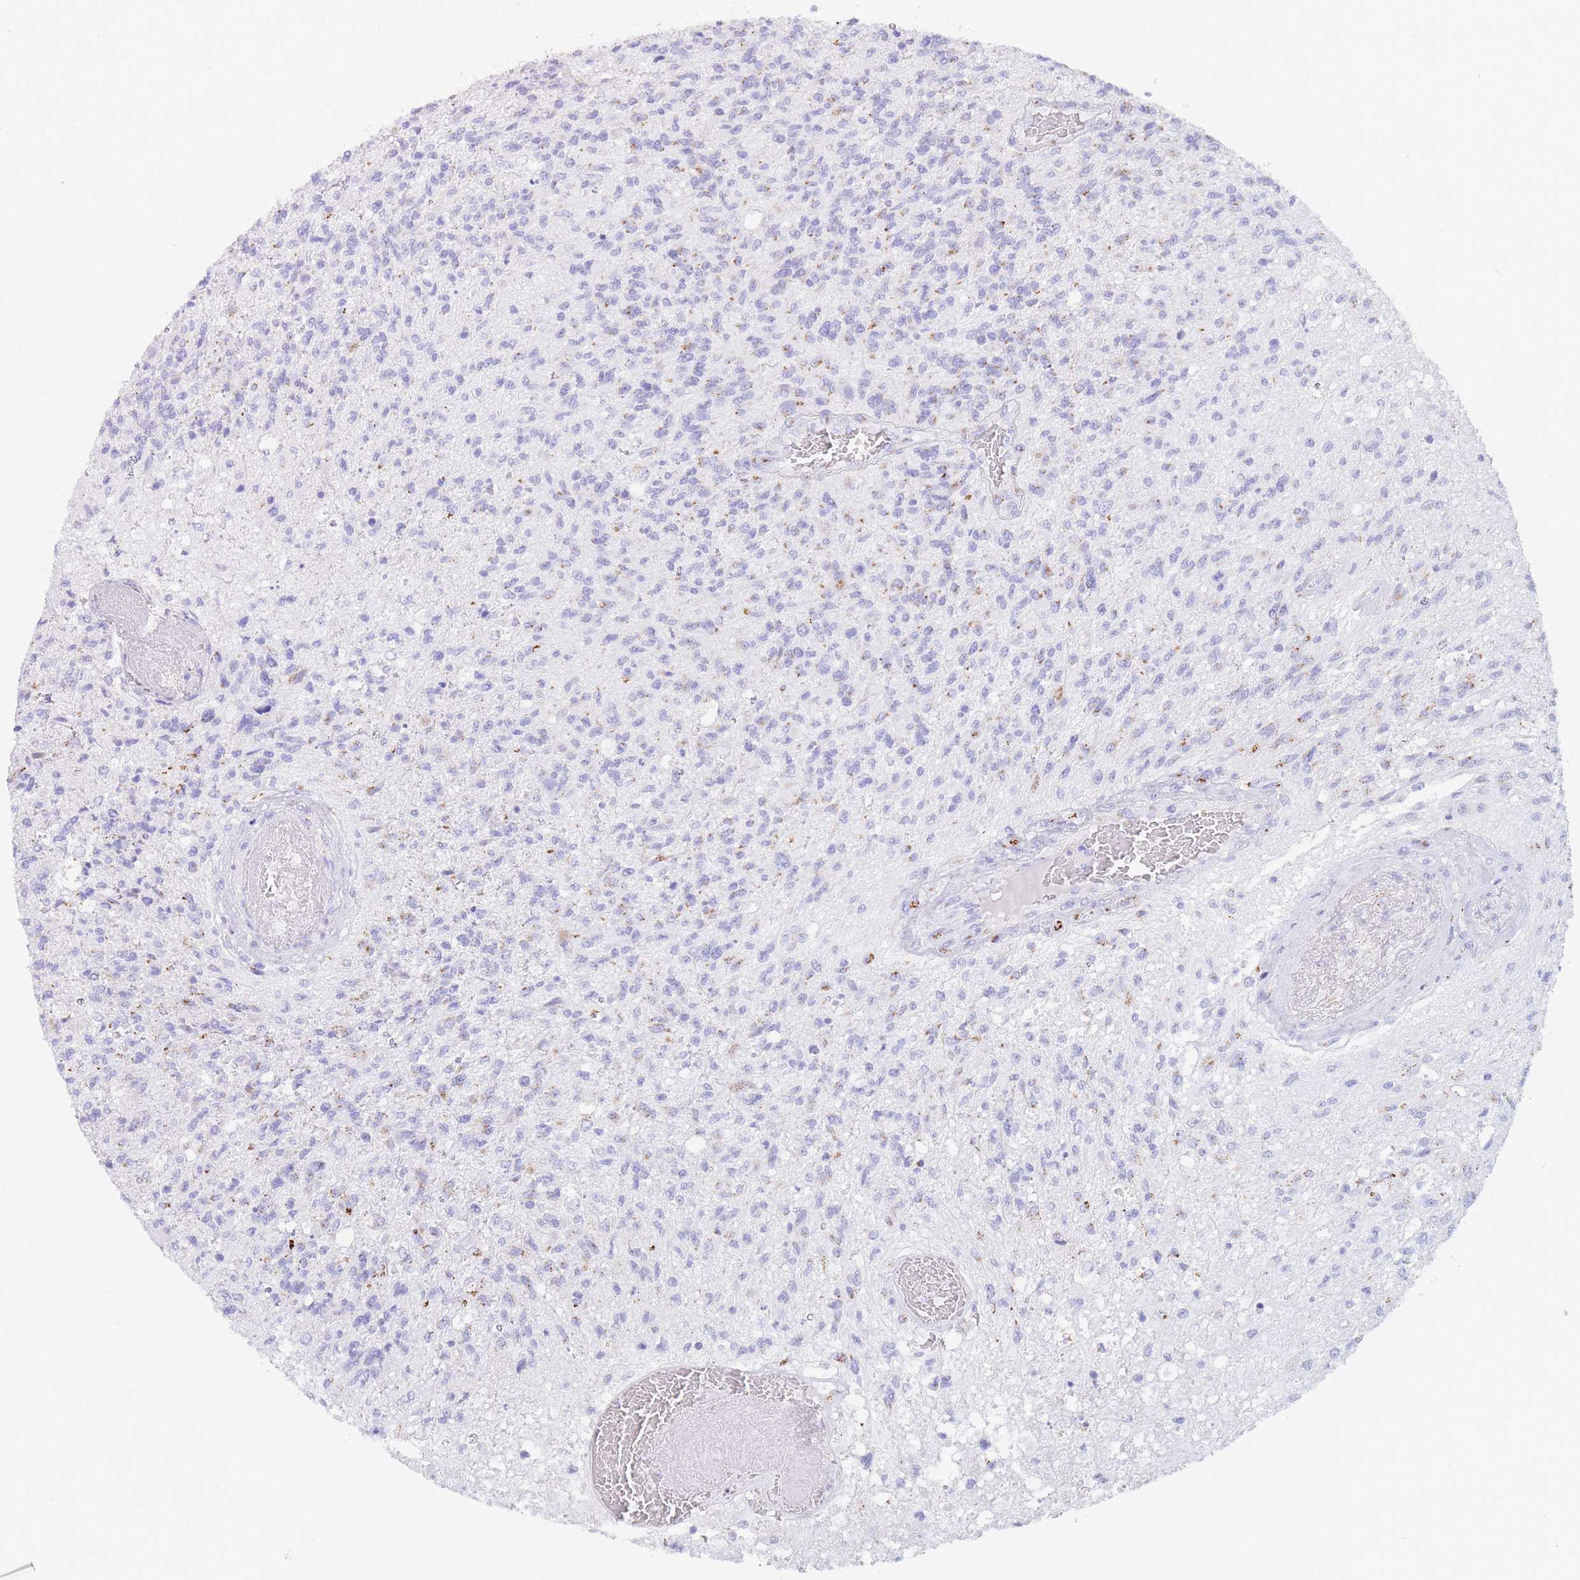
{"staining": {"intensity": "weak", "quantity": "<25%", "location": "cytoplasmic/membranous"}, "tissue": "glioma", "cell_type": "Tumor cells", "image_type": "cancer", "snomed": [{"axis": "morphology", "description": "Glioma, malignant, High grade"}, {"axis": "topography", "description": "Brain"}], "caption": "The photomicrograph demonstrates no staining of tumor cells in malignant glioma (high-grade).", "gene": "FAM3C", "patient": {"sex": "male", "age": 56}}